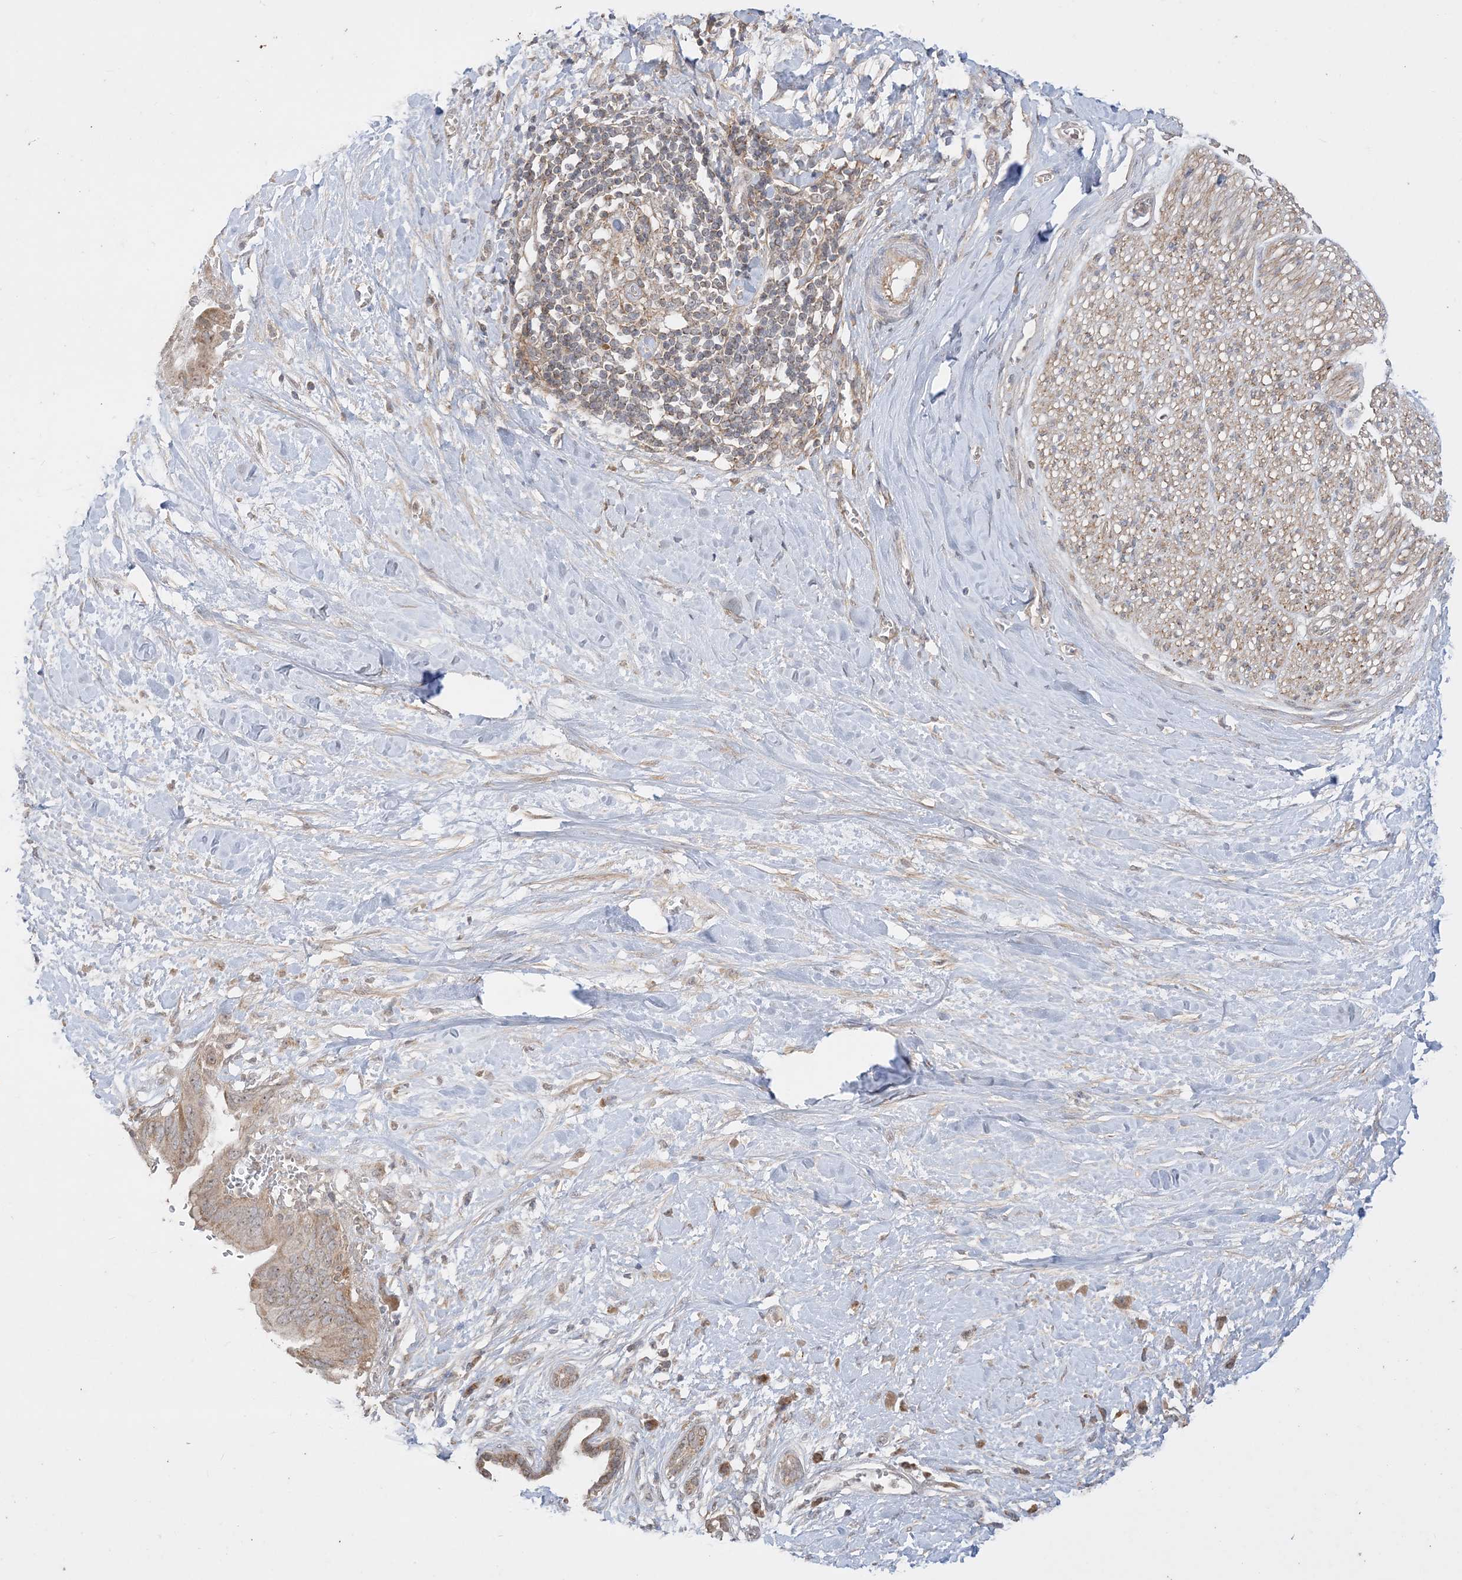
{"staining": {"intensity": "moderate", "quantity": ">75%", "location": "cytoplasmic/membranous,nuclear"}, "tissue": "pancreatic cancer", "cell_type": "Tumor cells", "image_type": "cancer", "snomed": [{"axis": "morphology", "description": "Adenocarcinoma, NOS"}, {"axis": "topography", "description": "Pancreas"}], "caption": "An image showing moderate cytoplasmic/membranous and nuclear expression in about >75% of tumor cells in adenocarcinoma (pancreatic), as visualized by brown immunohistochemical staining.", "gene": "SIRT3", "patient": {"sex": "male", "age": 55}}